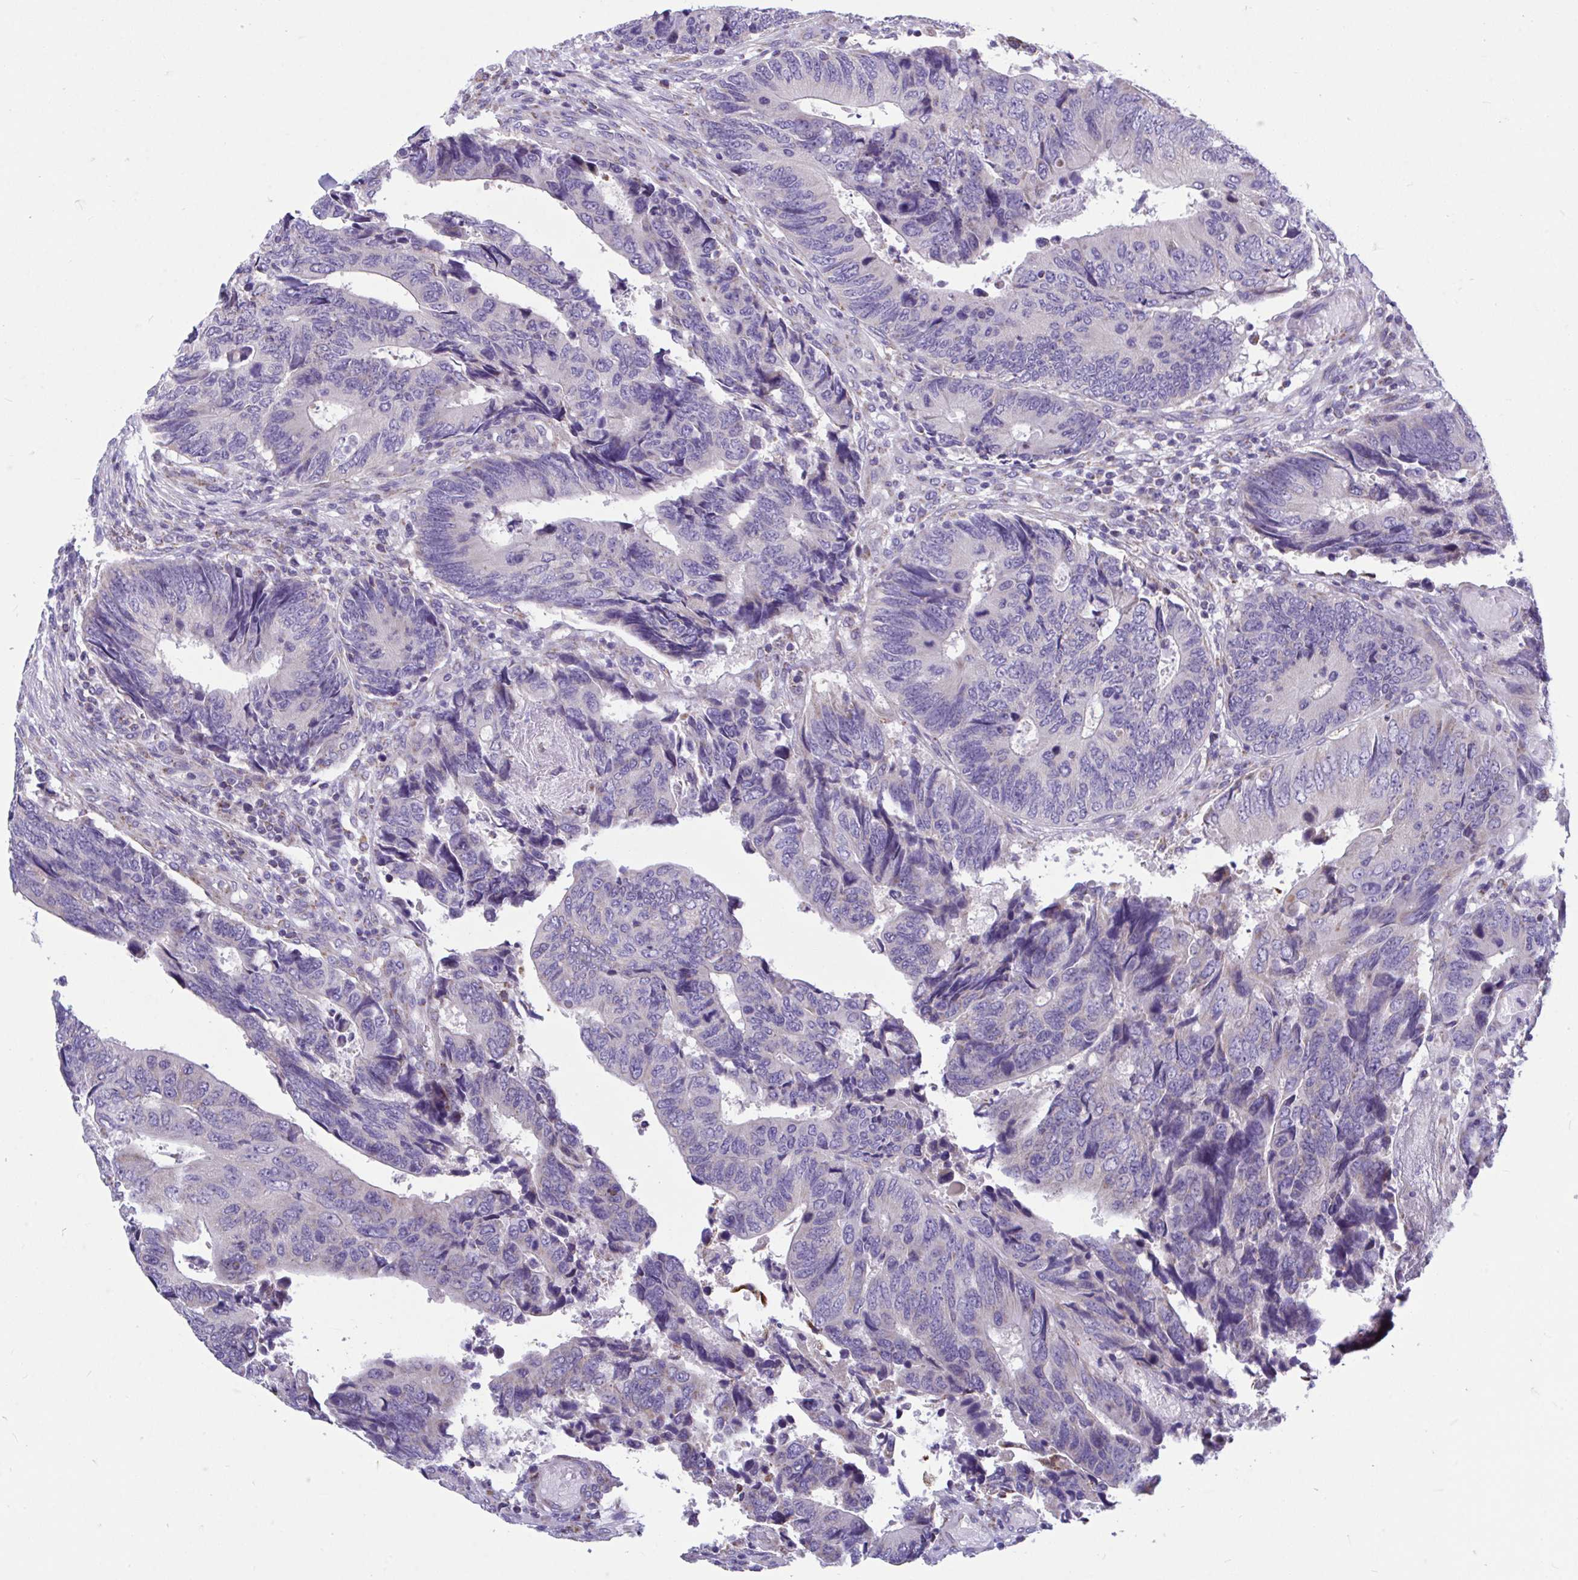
{"staining": {"intensity": "negative", "quantity": "none", "location": "none"}, "tissue": "colorectal cancer", "cell_type": "Tumor cells", "image_type": "cancer", "snomed": [{"axis": "morphology", "description": "Adenocarcinoma, NOS"}, {"axis": "topography", "description": "Colon"}], "caption": "IHC image of colorectal cancer (adenocarcinoma) stained for a protein (brown), which reveals no expression in tumor cells. Brightfield microscopy of IHC stained with DAB (brown) and hematoxylin (blue), captured at high magnification.", "gene": "OR13A1", "patient": {"sex": "male", "age": 87}}